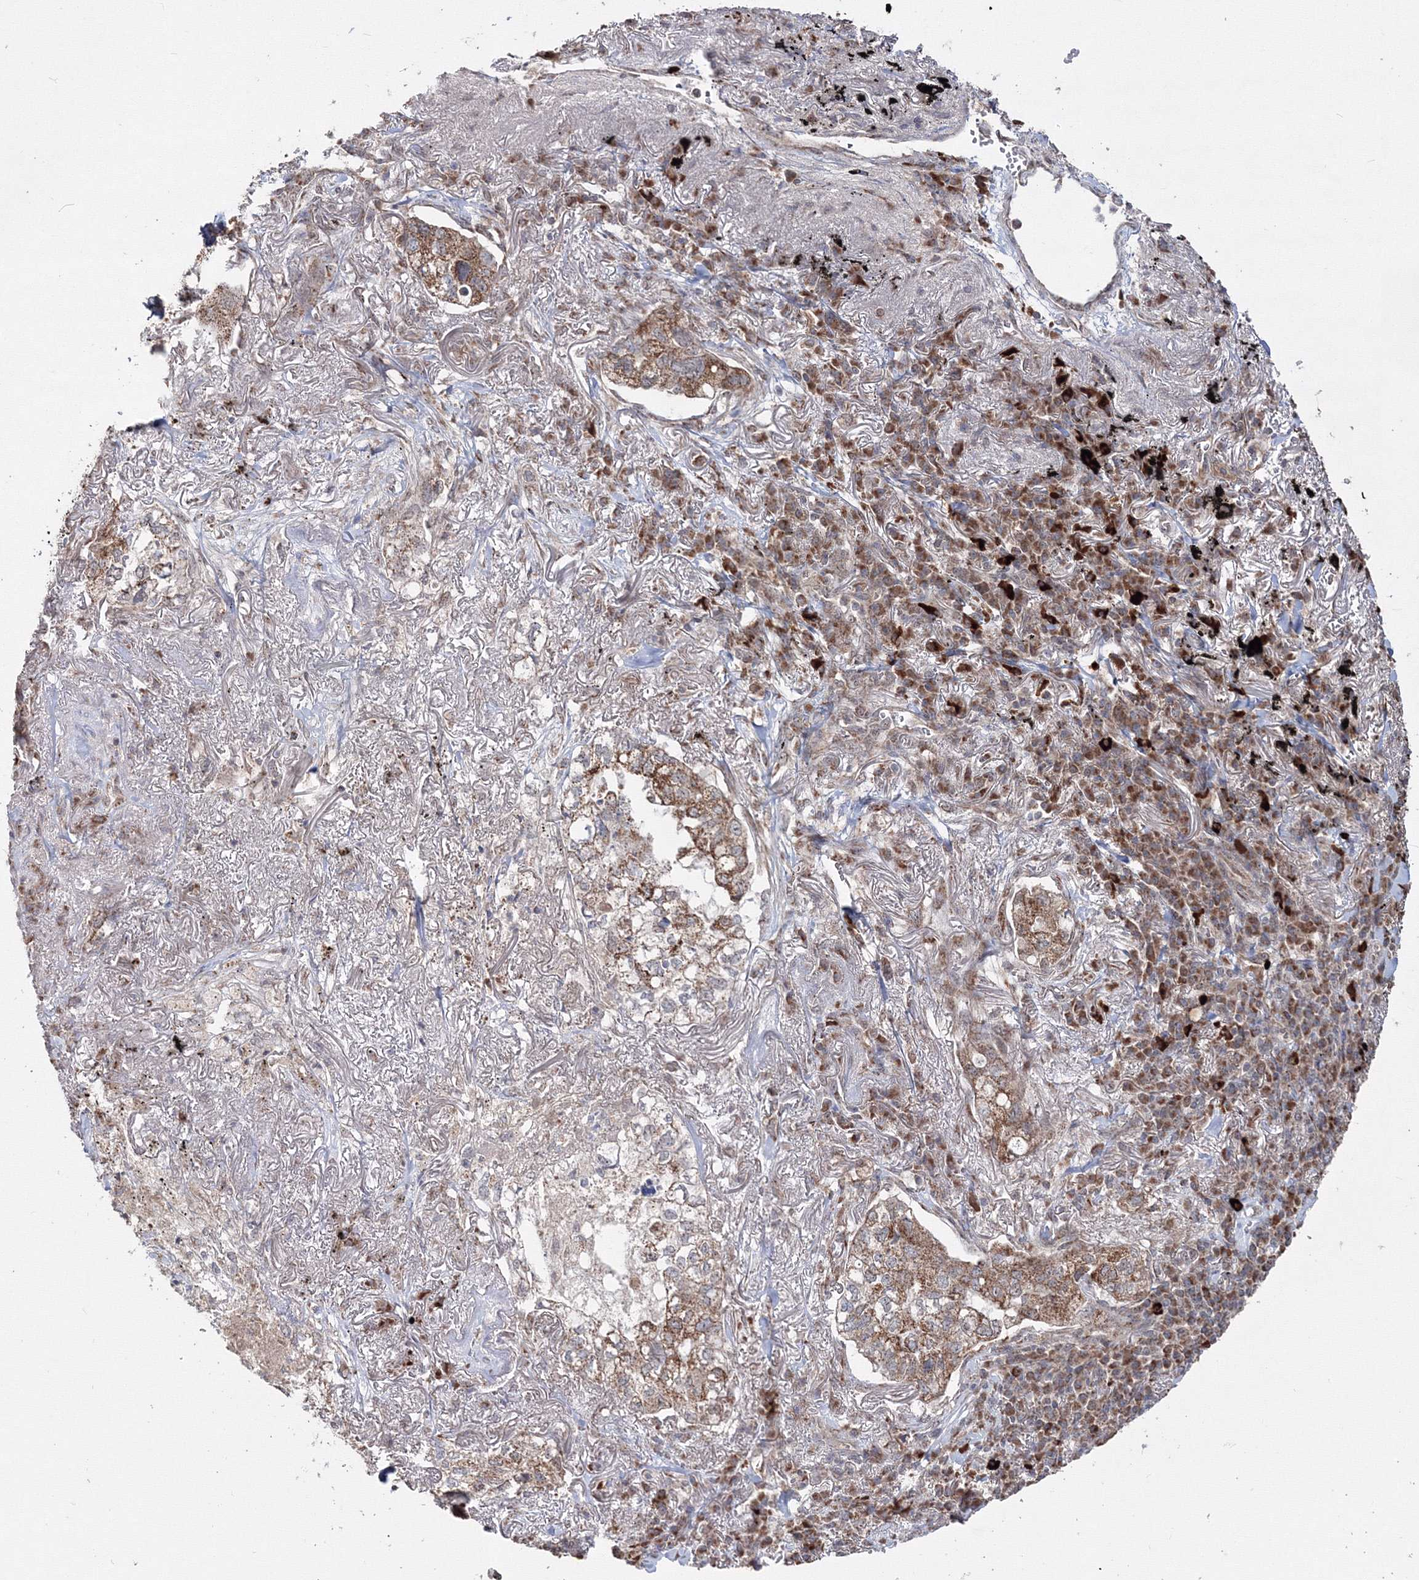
{"staining": {"intensity": "moderate", "quantity": ">75%", "location": "cytoplasmic/membranous"}, "tissue": "lung cancer", "cell_type": "Tumor cells", "image_type": "cancer", "snomed": [{"axis": "morphology", "description": "Adenocarcinoma, NOS"}, {"axis": "topography", "description": "Lung"}], "caption": "Immunohistochemistry (IHC) micrograph of human lung cancer (adenocarcinoma) stained for a protein (brown), which demonstrates medium levels of moderate cytoplasmic/membranous expression in approximately >75% of tumor cells.", "gene": "PEX13", "patient": {"sex": "male", "age": 65}}